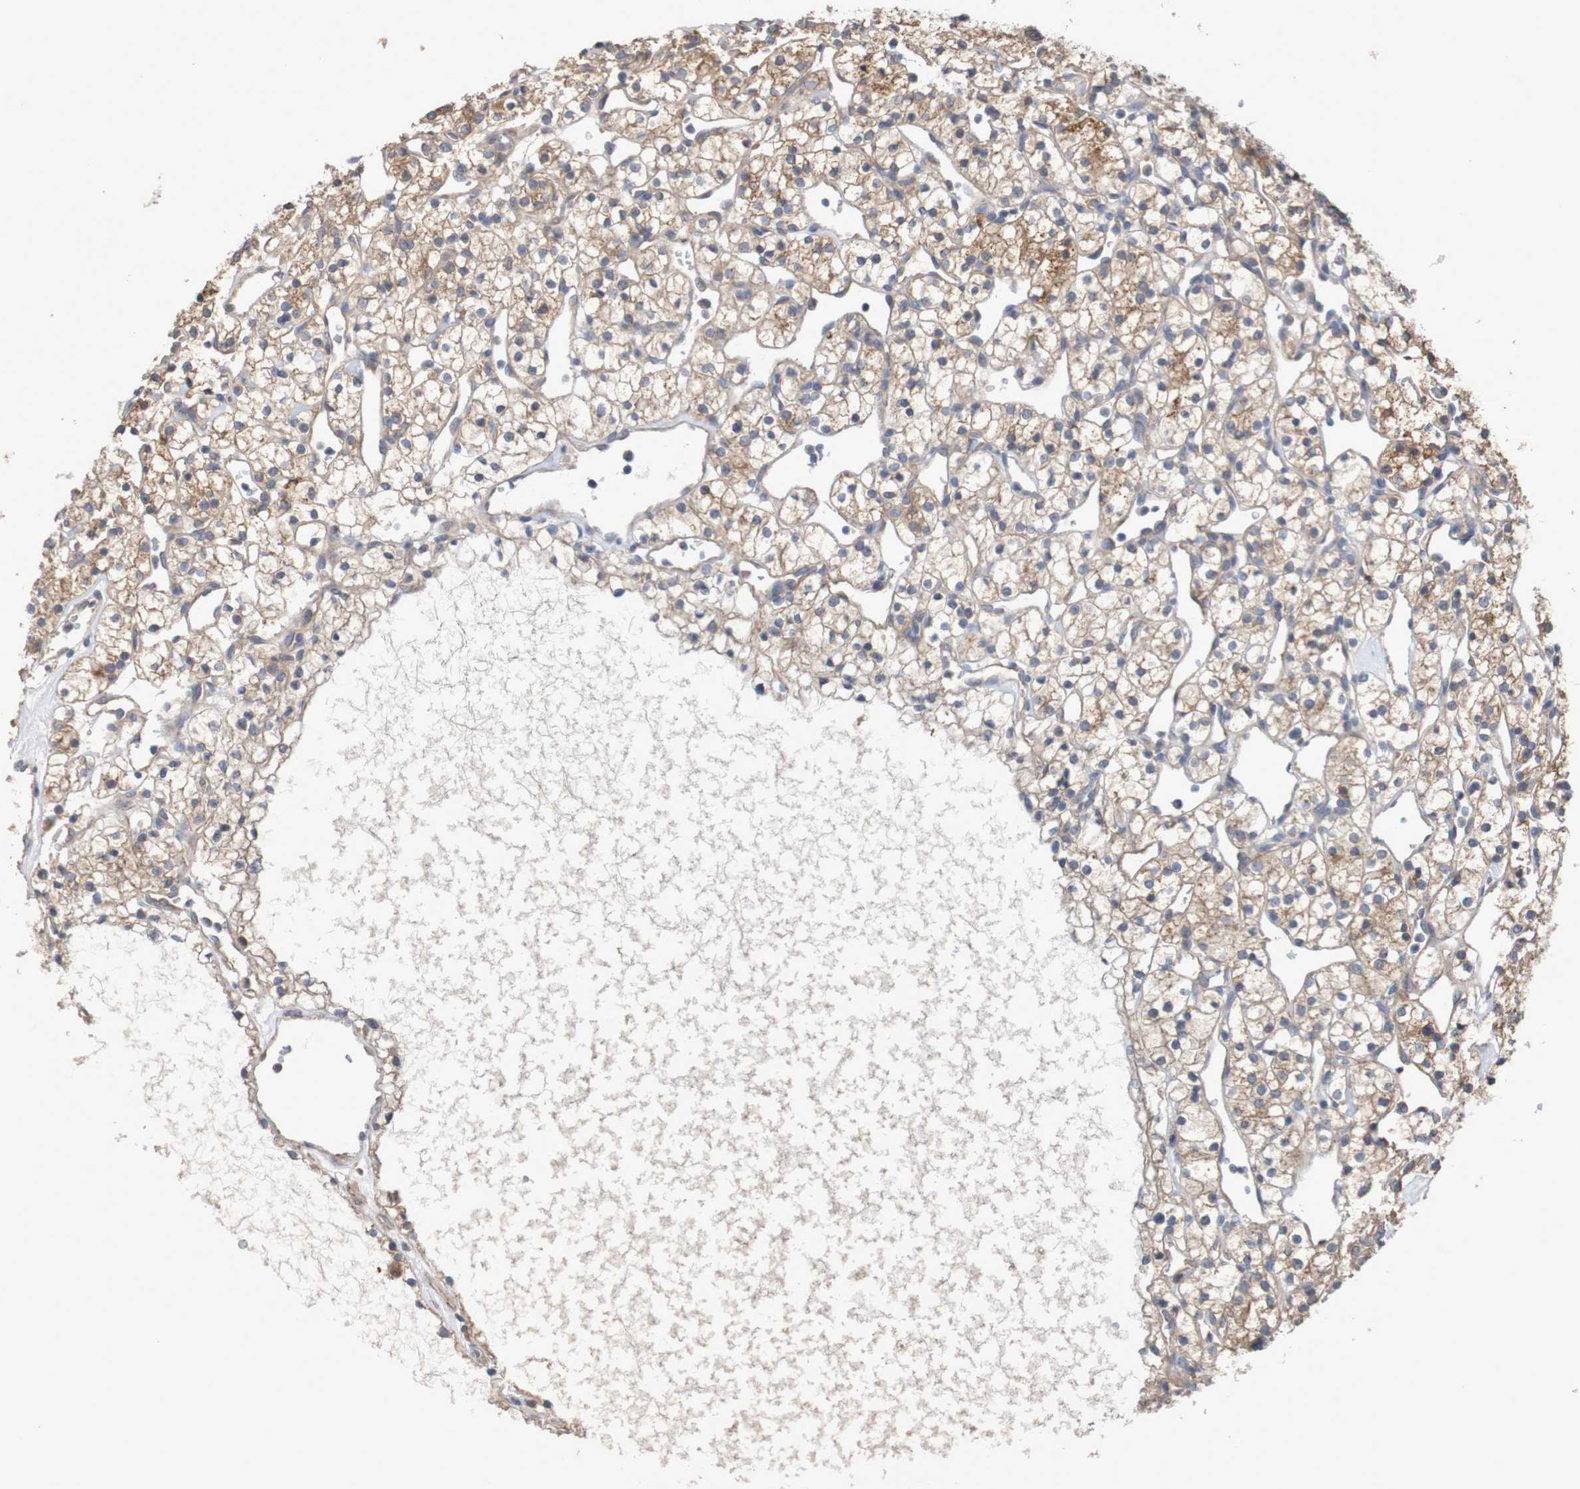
{"staining": {"intensity": "moderate", "quantity": "25%-75%", "location": "cytoplasmic/membranous"}, "tissue": "renal cancer", "cell_type": "Tumor cells", "image_type": "cancer", "snomed": [{"axis": "morphology", "description": "Adenocarcinoma, NOS"}, {"axis": "topography", "description": "Kidney"}], "caption": "Protein analysis of adenocarcinoma (renal) tissue demonstrates moderate cytoplasmic/membranous positivity in approximately 25%-75% of tumor cells. The protein is stained brown, and the nuclei are stained in blue (DAB IHC with brightfield microscopy, high magnification).", "gene": "PHYH", "patient": {"sex": "female", "age": 60}}